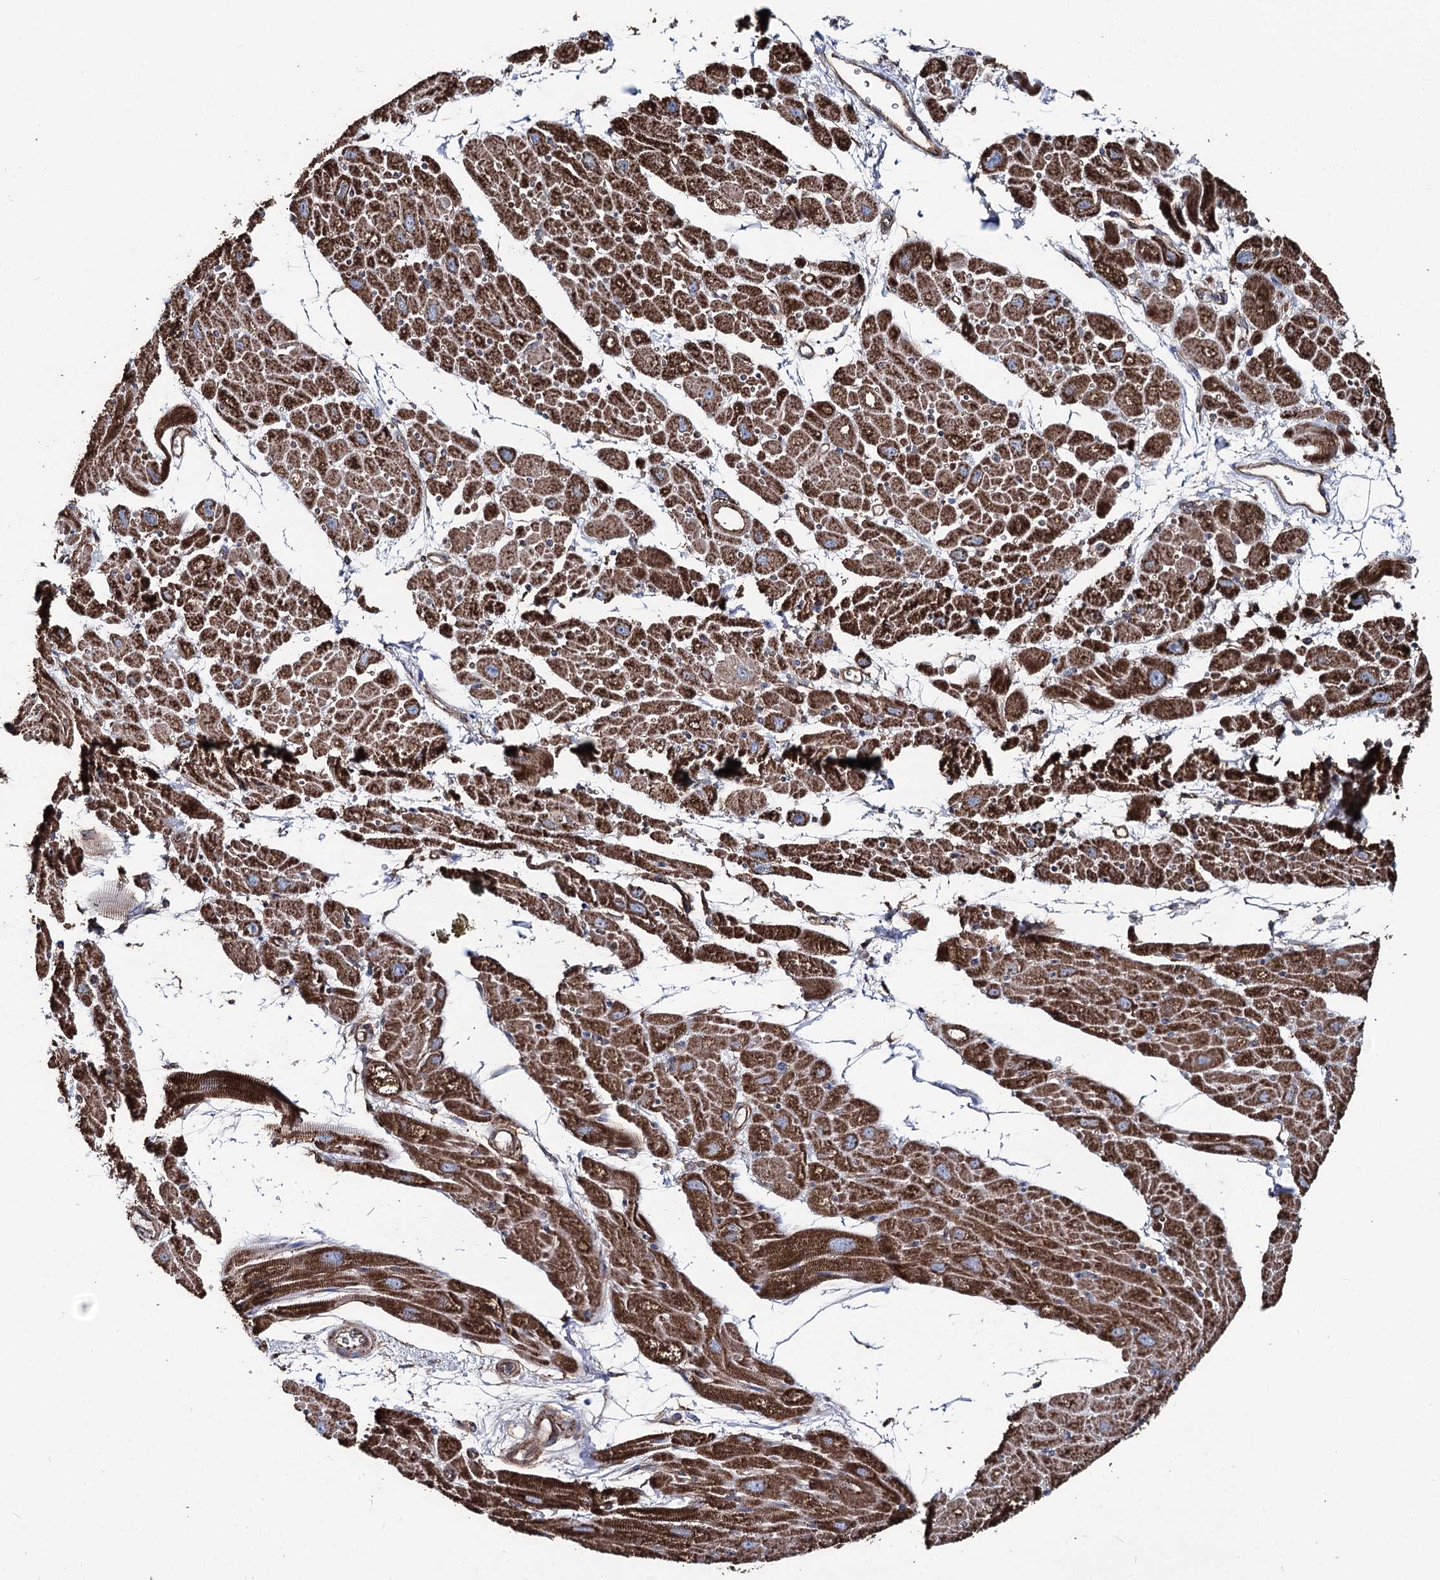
{"staining": {"intensity": "moderate", "quantity": ">75%", "location": "cytoplasmic/membranous"}, "tissue": "heart muscle", "cell_type": "Cardiomyocytes", "image_type": "normal", "snomed": [{"axis": "morphology", "description": "Normal tissue, NOS"}, {"axis": "topography", "description": "Heart"}], "caption": "Cardiomyocytes exhibit medium levels of moderate cytoplasmic/membranous staining in about >75% of cells in normal human heart muscle.", "gene": "MSANTD2", "patient": {"sex": "male", "age": 50}}